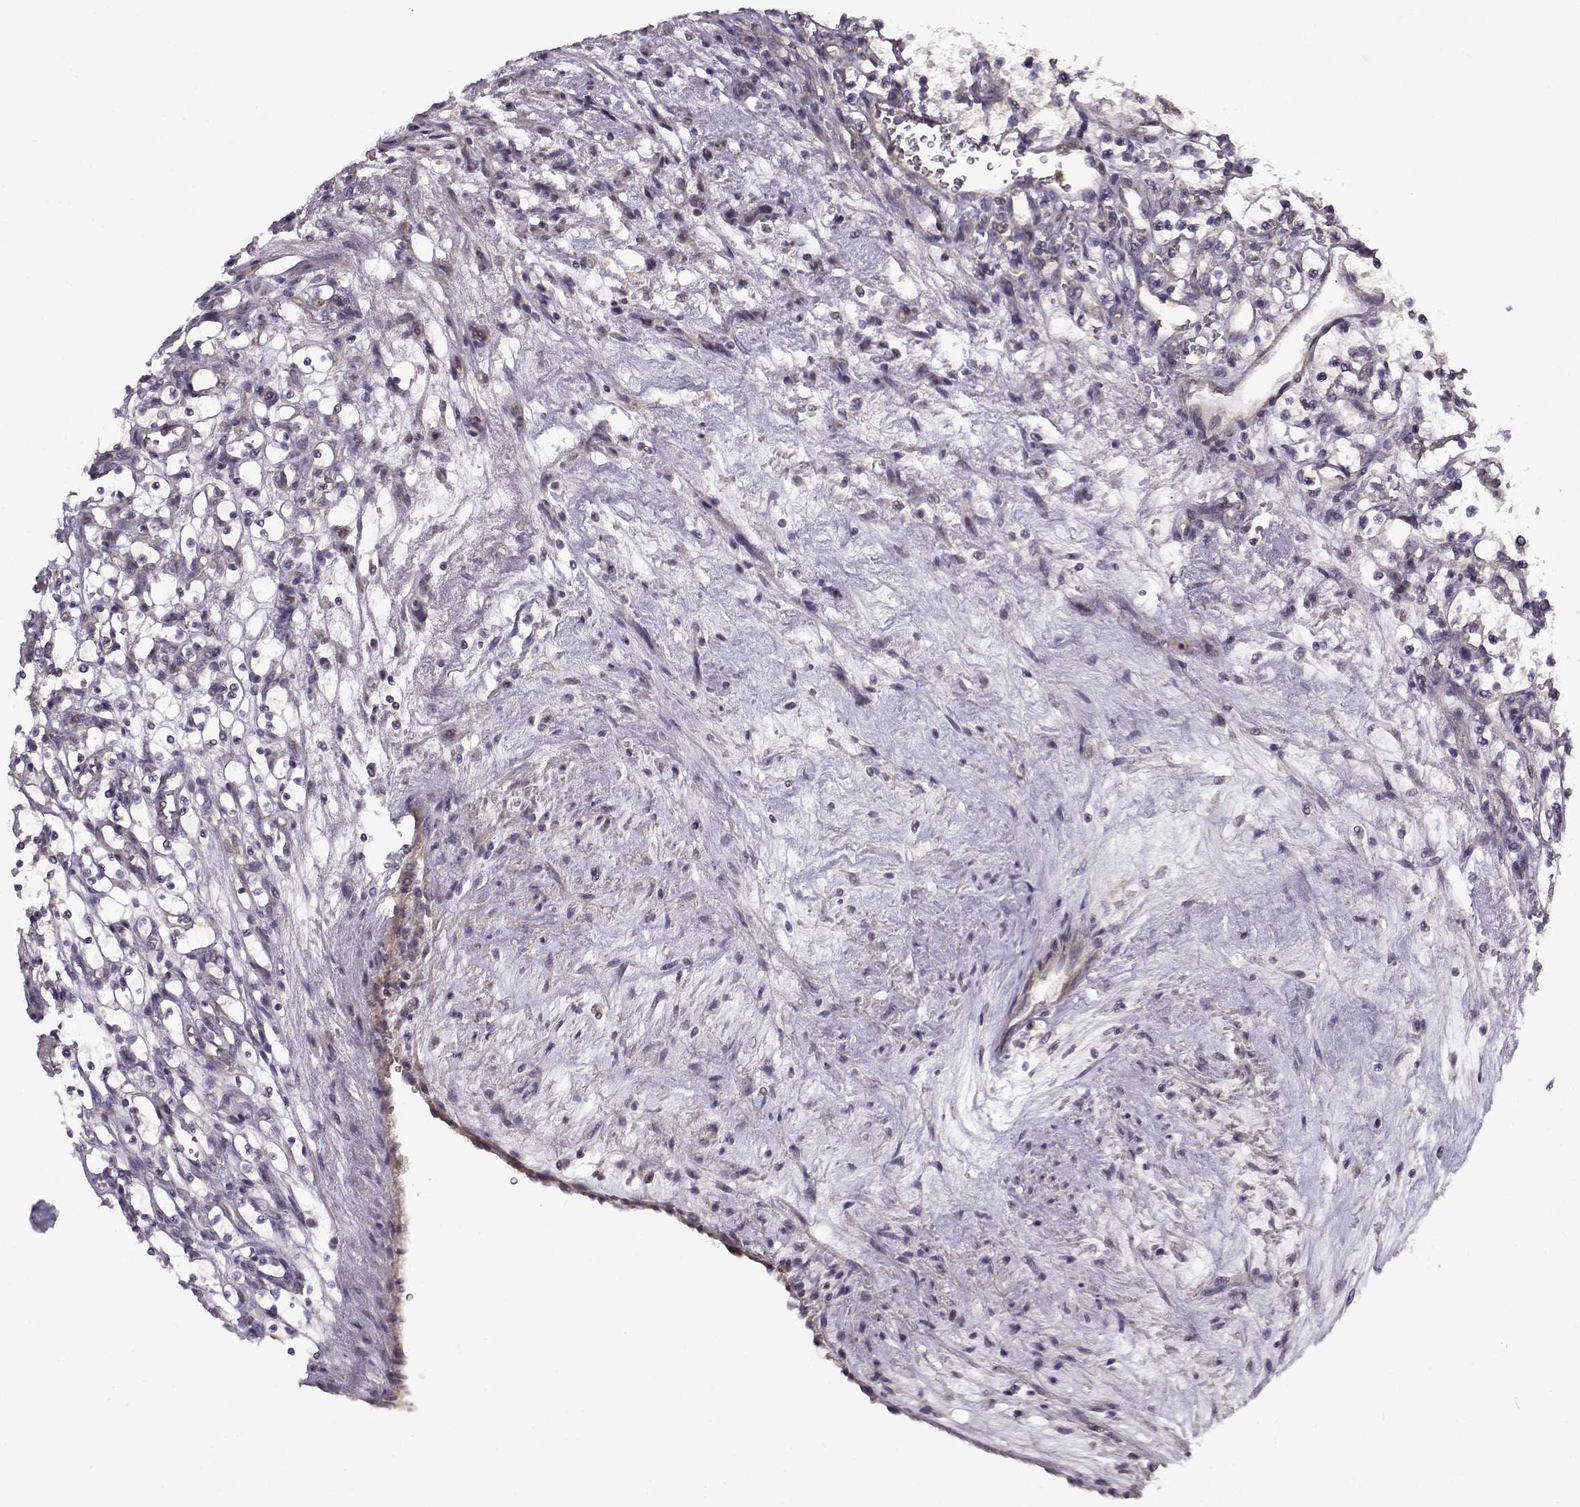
{"staining": {"intensity": "negative", "quantity": "none", "location": "none"}, "tissue": "renal cancer", "cell_type": "Tumor cells", "image_type": "cancer", "snomed": [{"axis": "morphology", "description": "Adenocarcinoma, NOS"}, {"axis": "topography", "description": "Kidney"}], "caption": "An IHC photomicrograph of renal cancer is shown. There is no staining in tumor cells of renal cancer.", "gene": "ENTPD8", "patient": {"sex": "female", "age": 69}}